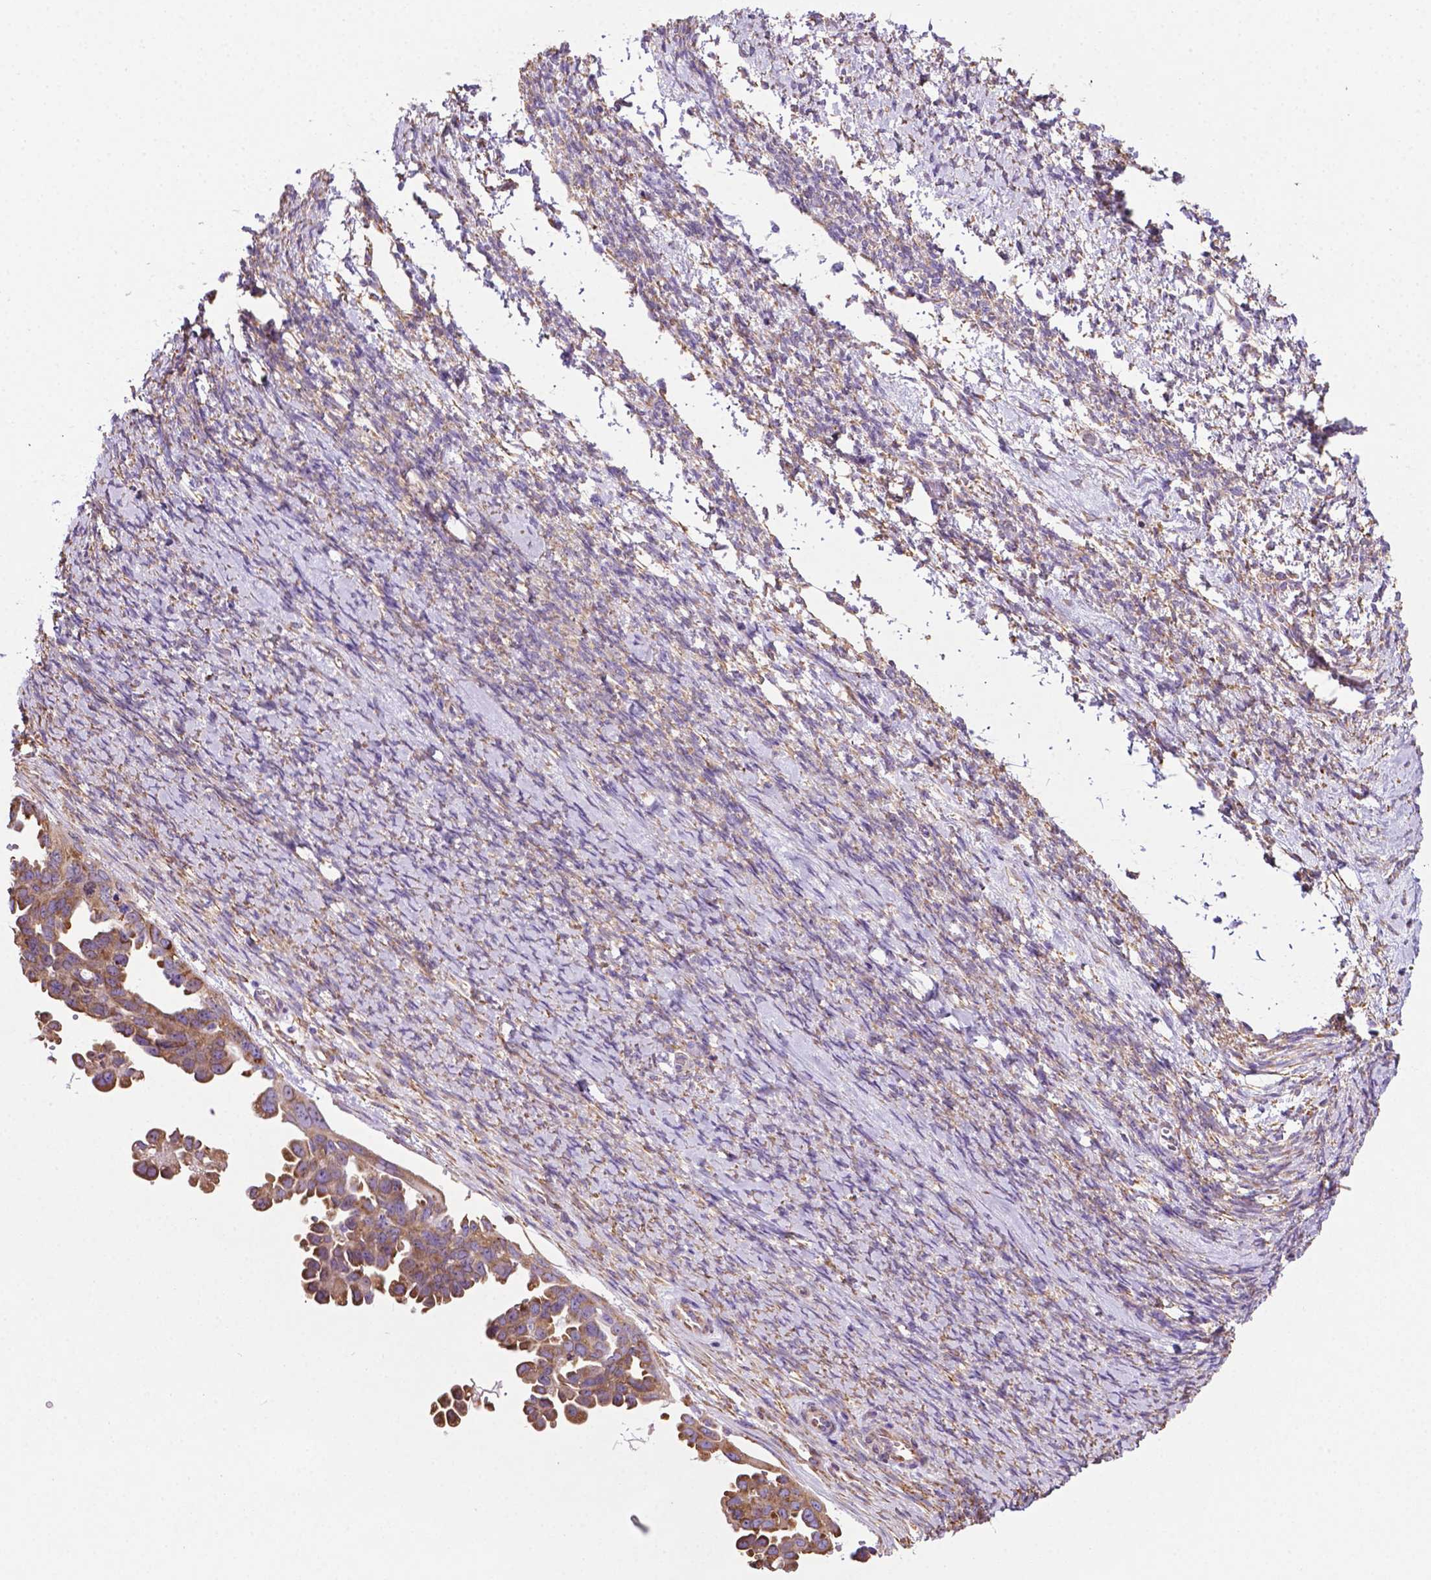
{"staining": {"intensity": "moderate", "quantity": ">75%", "location": "cytoplasmic/membranous"}, "tissue": "ovarian cancer", "cell_type": "Tumor cells", "image_type": "cancer", "snomed": [{"axis": "morphology", "description": "Cystadenocarcinoma, serous, NOS"}, {"axis": "topography", "description": "Ovary"}], "caption": "This is an image of IHC staining of serous cystadenocarcinoma (ovarian), which shows moderate staining in the cytoplasmic/membranous of tumor cells.", "gene": "RPL29", "patient": {"sex": "female", "age": 53}}